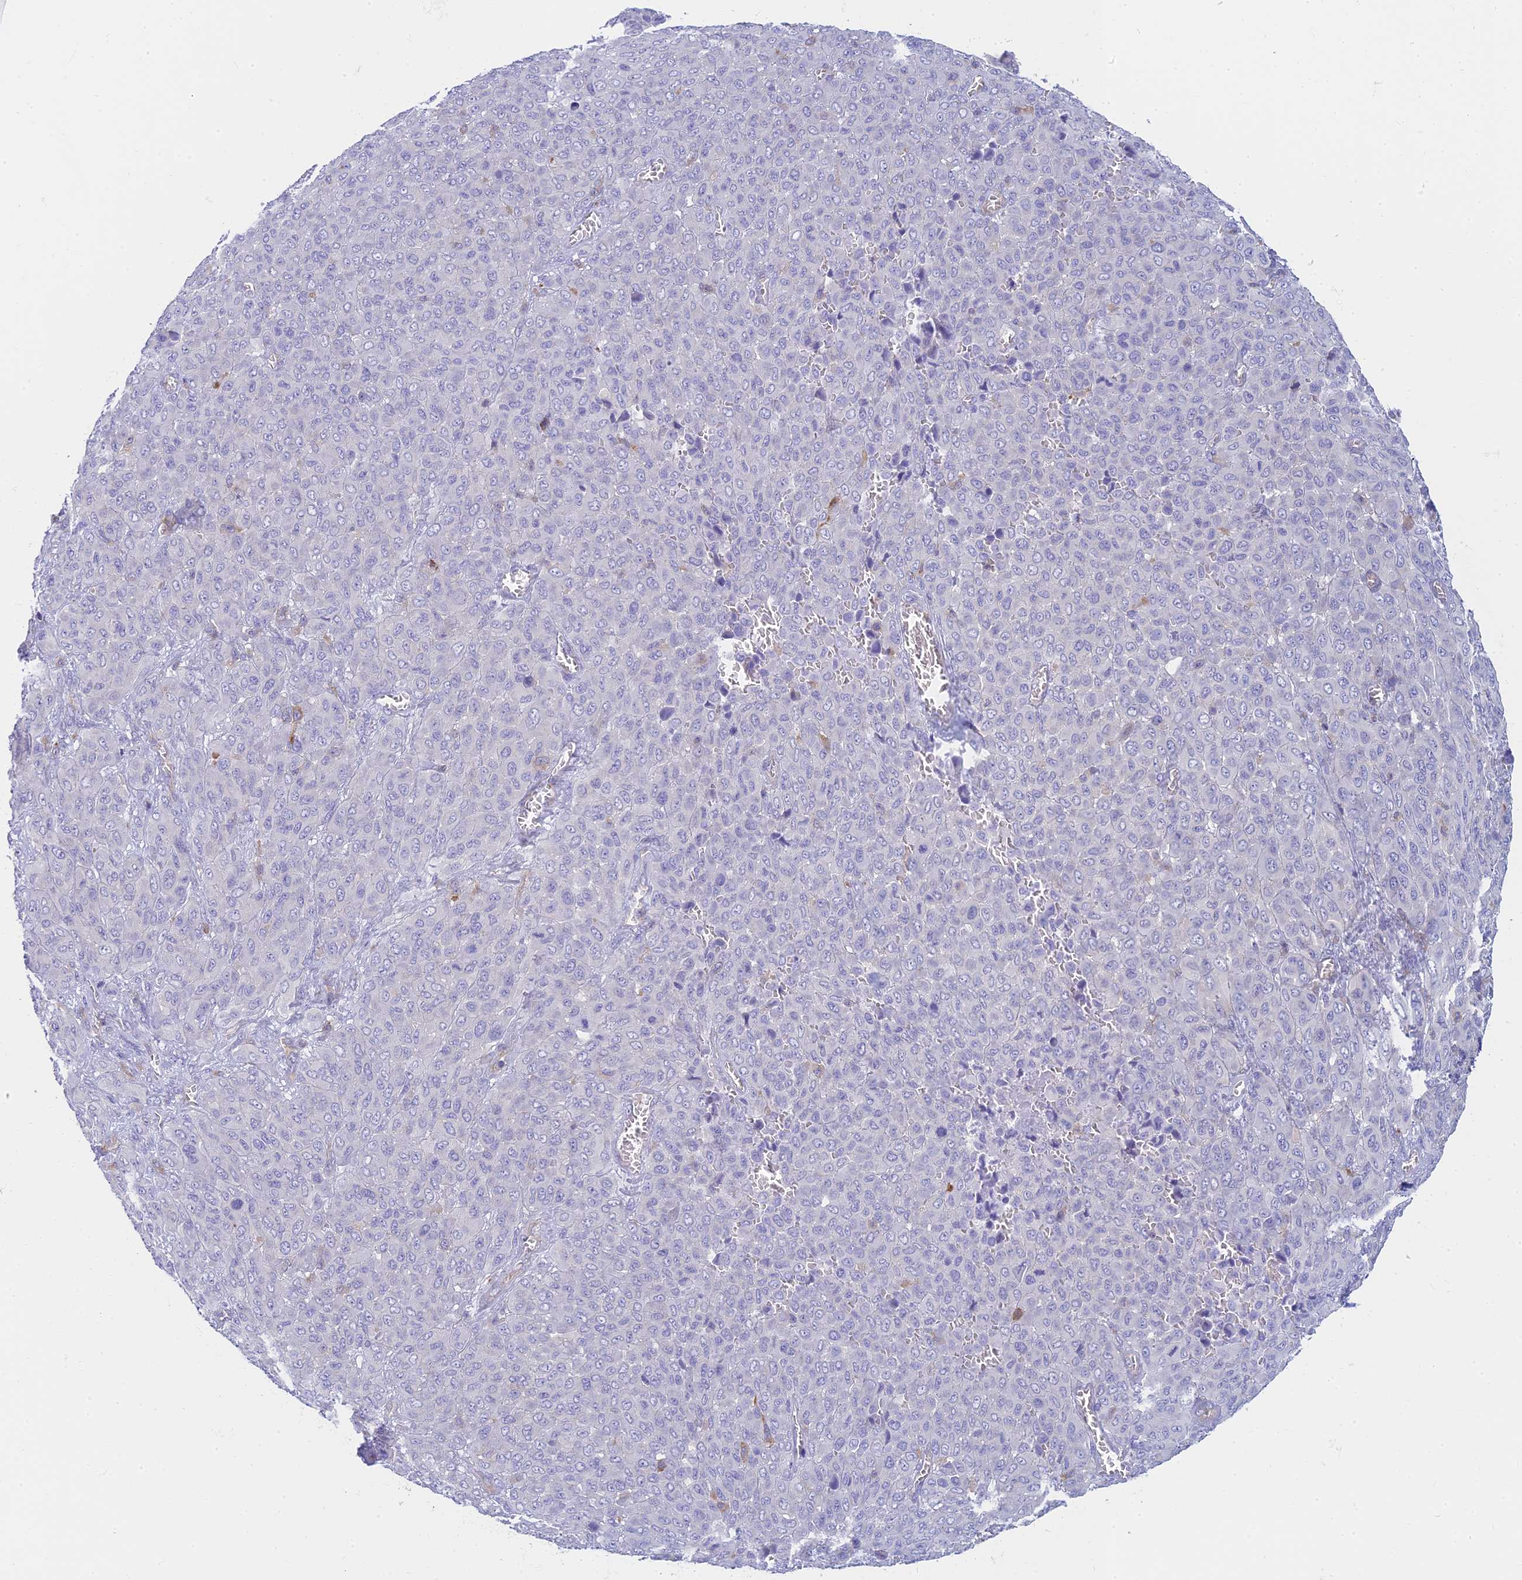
{"staining": {"intensity": "negative", "quantity": "none", "location": "none"}, "tissue": "melanoma", "cell_type": "Tumor cells", "image_type": "cancer", "snomed": [{"axis": "morphology", "description": "Malignant melanoma, Metastatic site"}, {"axis": "topography", "description": "Skin"}], "caption": "Human melanoma stained for a protein using IHC demonstrates no staining in tumor cells.", "gene": "STRN4", "patient": {"sex": "female", "age": 81}}